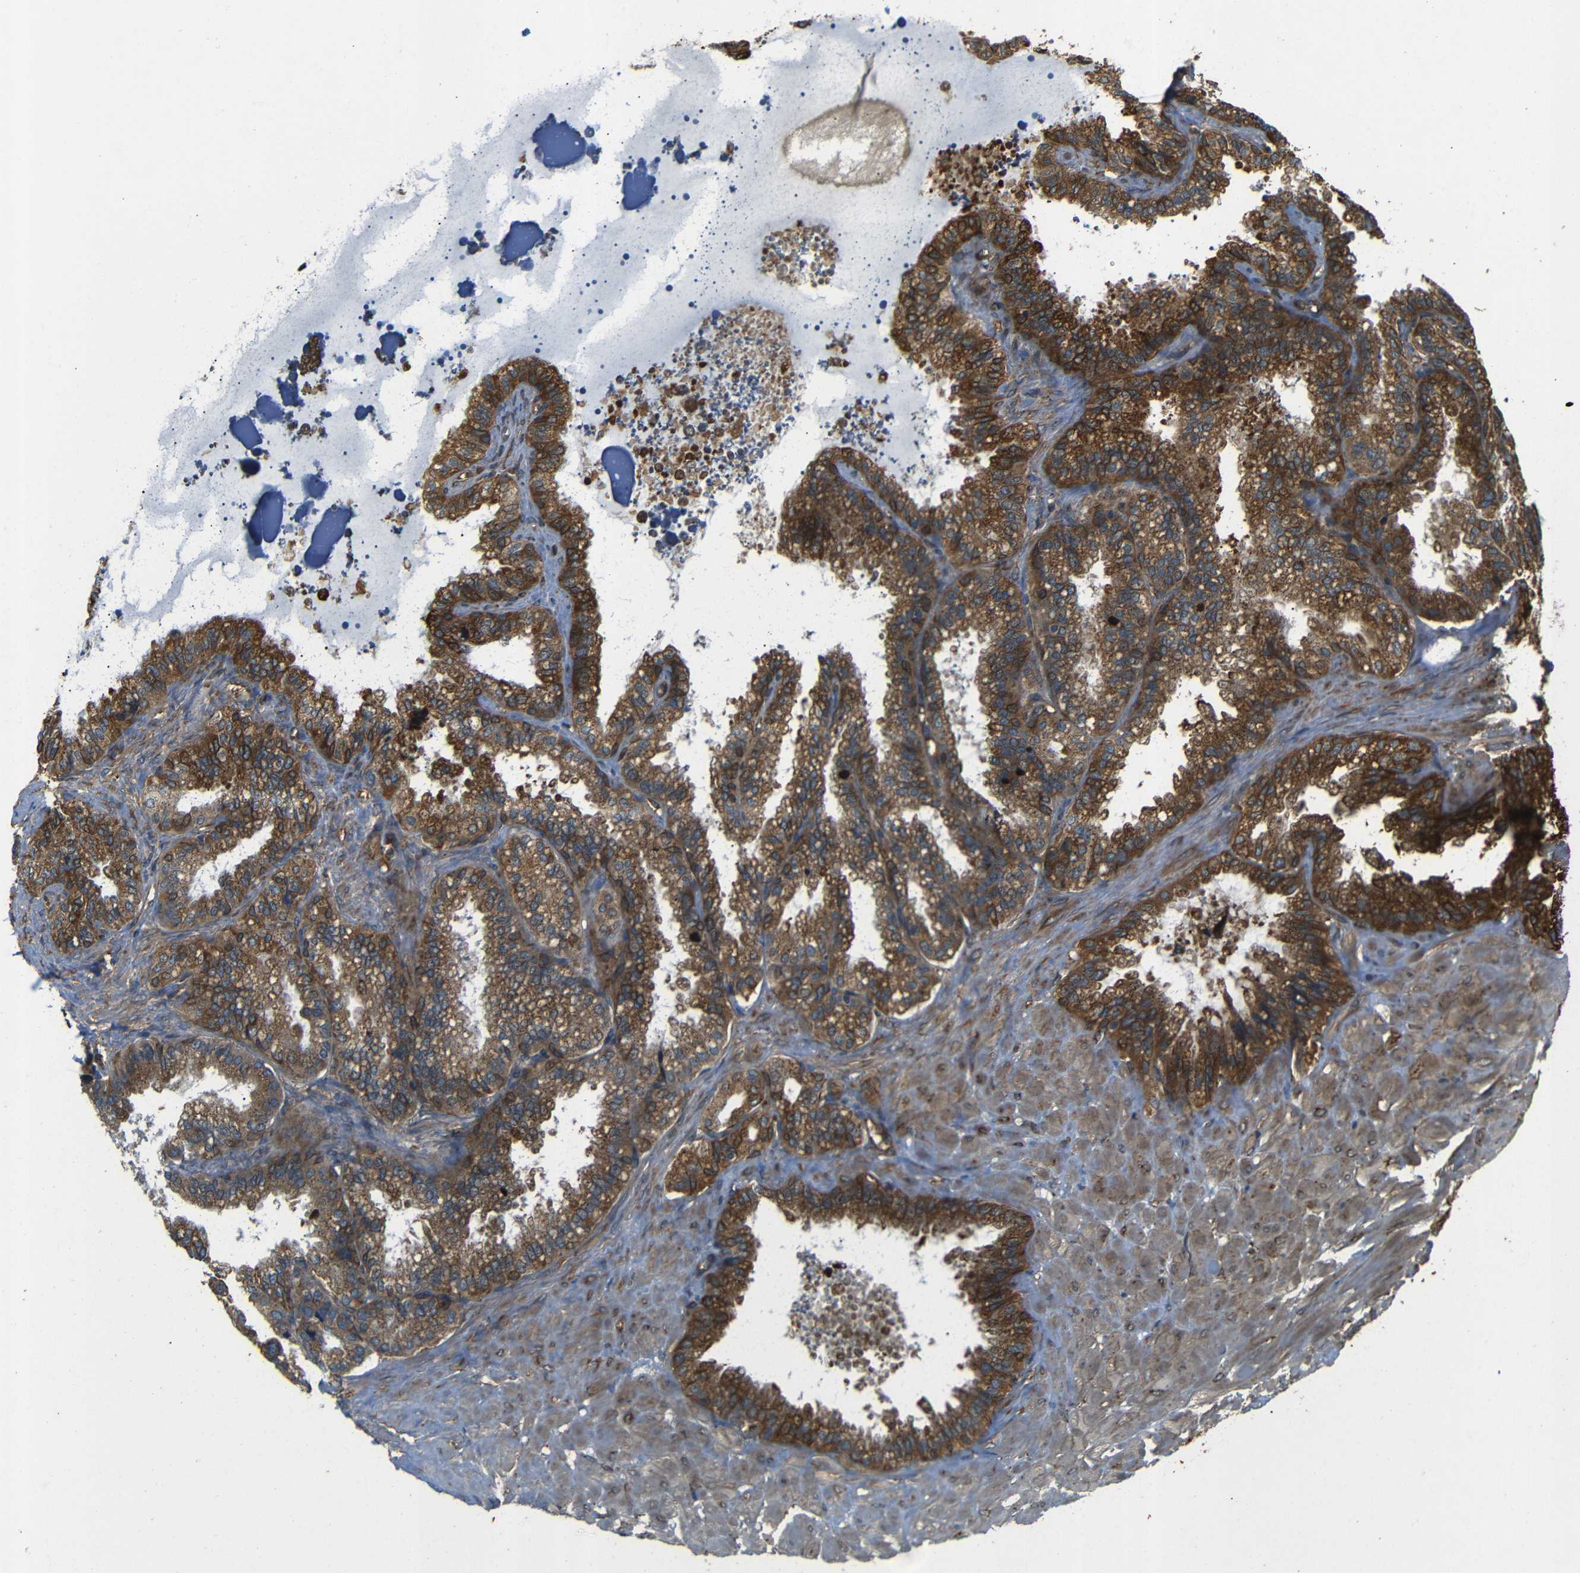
{"staining": {"intensity": "strong", "quantity": ">75%", "location": "cytoplasmic/membranous"}, "tissue": "seminal vesicle", "cell_type": "Glandular cells", "image_type": "normal", "snomed": [{"axis": "morphology", "description": "Normal tissue, NOS"}, {"axis": "topography", "description": "Seminal veicle"}], "caption": "Normal seminal vesicle was stained to show a protein in brown. There is high levels of strong cytoplasmic/membranous staining in about >75% of glandular cells.", "gene": "TRPC1", "patient": {"sex": "male", "age": 46}}